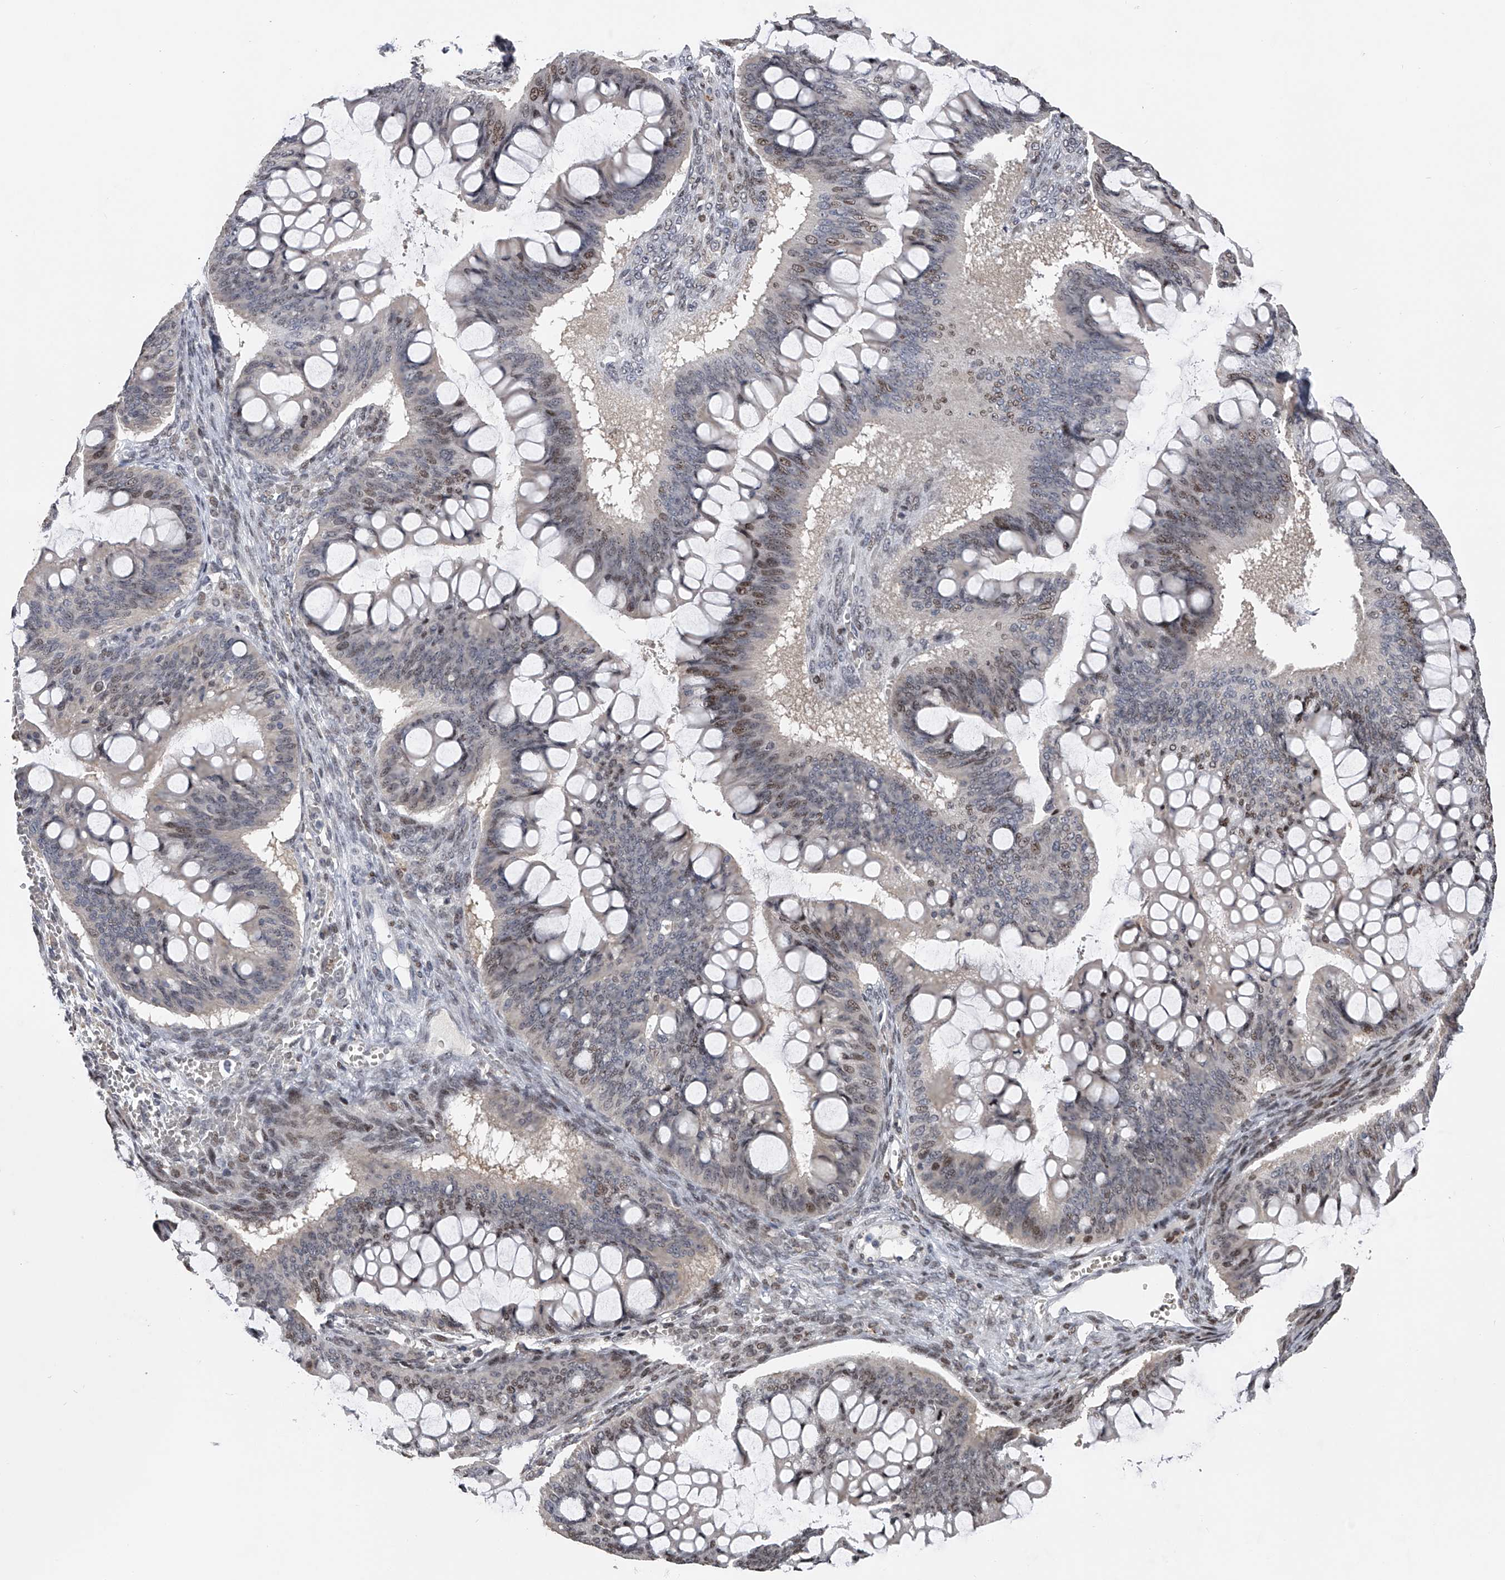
{"staining": {"intensity": "negative", "quantity": "none", "location": "none"}, "tissue": "ovarian cancer", "cell_type": "Tumor cells", "image_type": "cancer", "snomed": [{"axis": "morphology", "description": "Cystadenocarcinoma, mucinous, NOS"}, {"axis": "topography", "description": "Ovary"}], "caption": "Photomicrograph shows no protein expression in tumor cells of mucinous cystadenocarcinoma (ovarian) tissue.", "gene": "RWDD2A", "patient": {"sex": "female", "age": 73}}